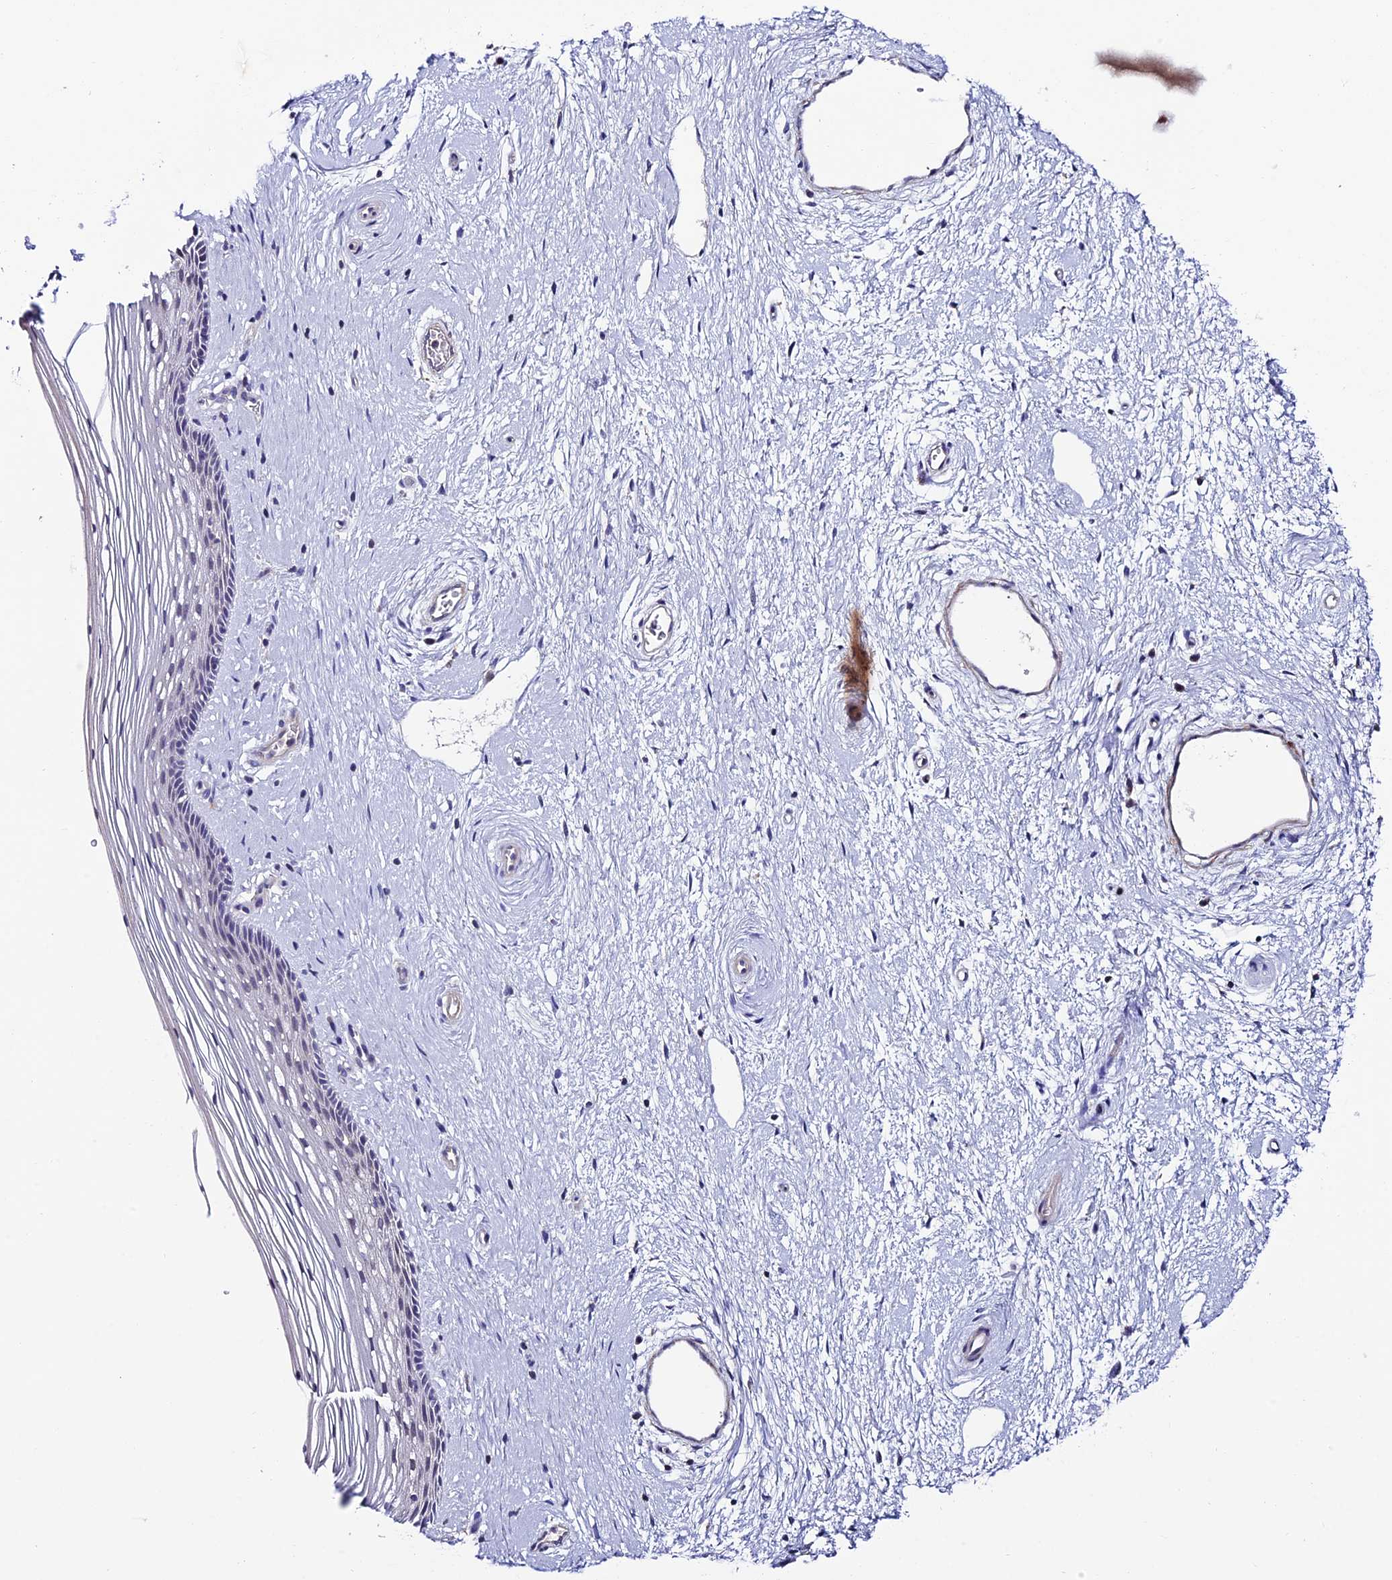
{"staining": {"intensity": "negative", "quantity": "none", "location": "none"}, "tissue": "vagina", "cell_type": "Squamous epithelial cells", "image_type": "normal", "snomed": [{"axis": "morphology", "description": "Normal tissue, NOS"}, {"axis": "topography", "description": "Vagina"}], "caption": "IHC photomicrograph of normal vagina stained for a protein (brown), which displays no staining in squamous epithelial cells.", "gene": "FAM178B", "patient": {"sex": "female", "age": 46}}